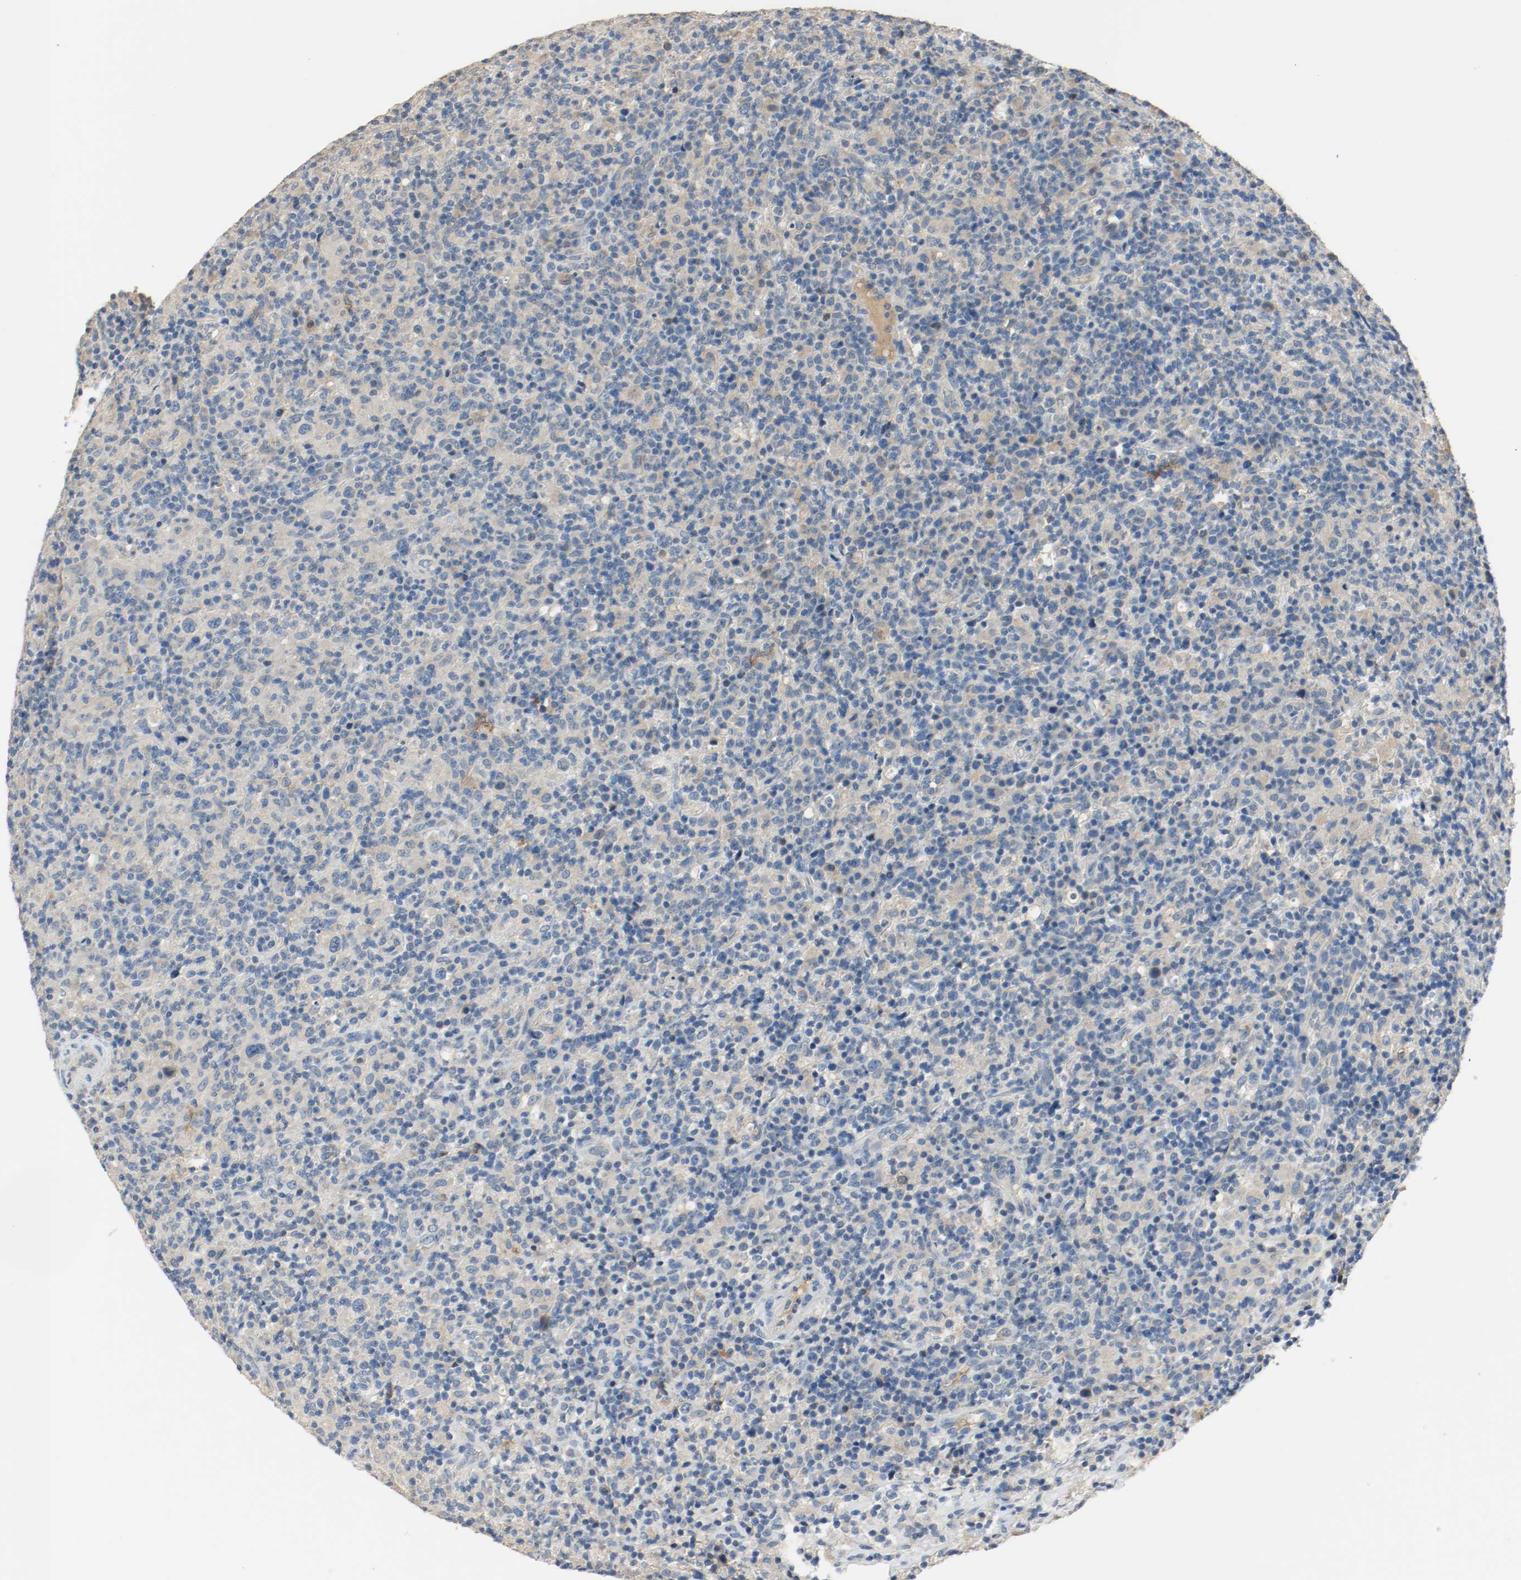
{"staining": {"intensity": "negative", "quantity": "none", "location": "none"}, "tissue": "lymphoma", "cell_type": "Tumor cells", "image_type": "cancer", "snomed": [{"axis": "morphology", "description": "Hodgkin's disease, NOS"}, {"axis": "topography", "description": "Lymph node"}], "caption": "Tumor cells are negative for protein expression in human Hodgkin's disease.", "gene": "MELTF", "patient": {"sex": "male", "age": 65}}